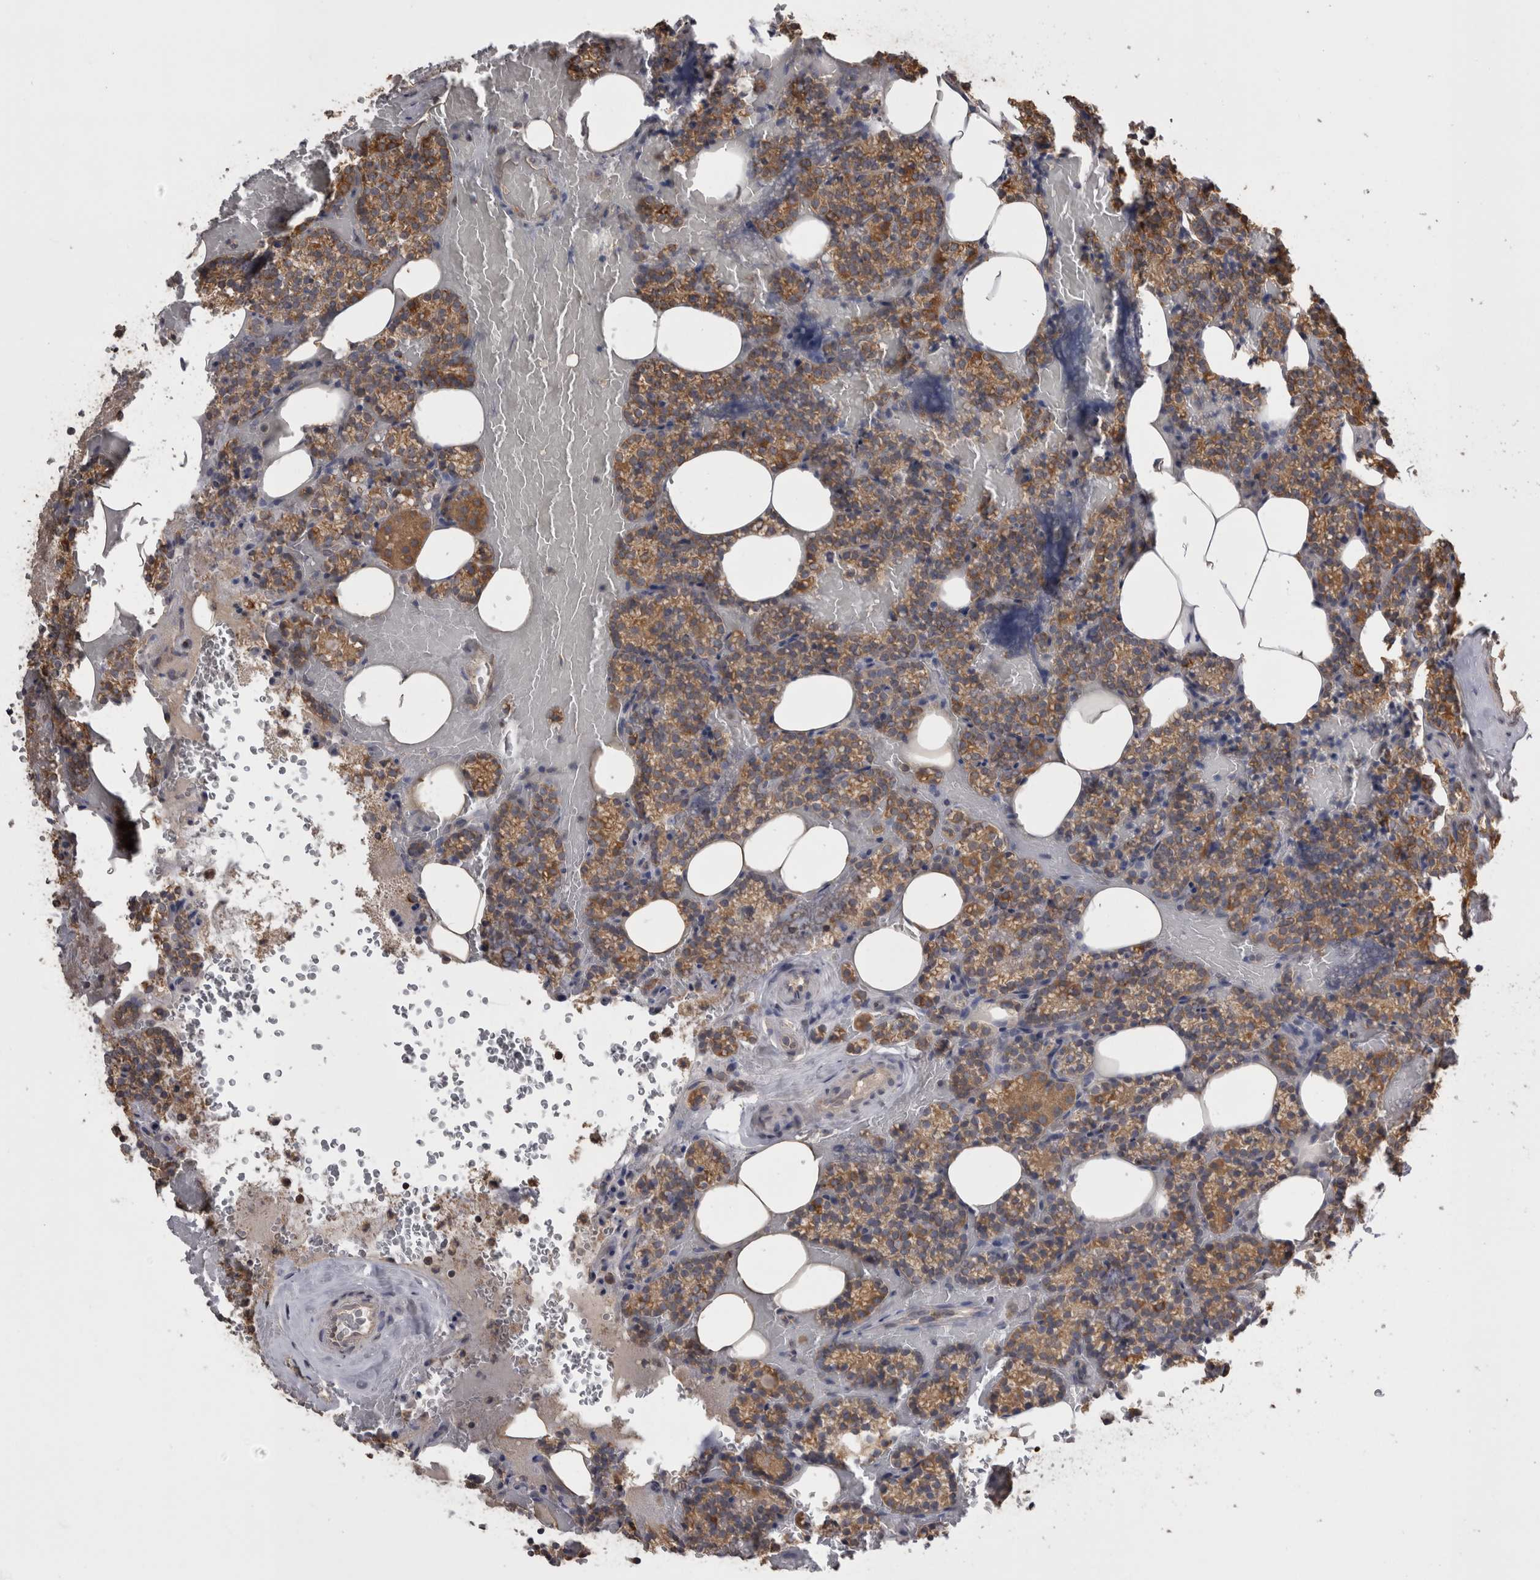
{"staining": {"intensity": "moderate", "quantity": ">75%", "location": "cytoplasmic/membranous"}, "tissue": "parathyroid gland", "cell_type": "Glandular cells", "image_type": "normal", "snomed": [{"axis": "morphology", "description": "Normal tissue, NOS"}, {"axis": "topography", "description": "Parathyroid gland"}], "caption": "An immunohistochemistry photomicrograph of unremarkable tissue is shown. Protein staining in brown highlights moderate cytoplasmic/membranous positivity in parathyroid gland within glandular cells. The protein is stained brown, and the nuclei are stained in blue (DAB (3,3'-diaminobenzidine) IHC with brightfield microscopy, high magnification).", "gene": "PREP", "patient": {"sex": "female", "age": 78}}